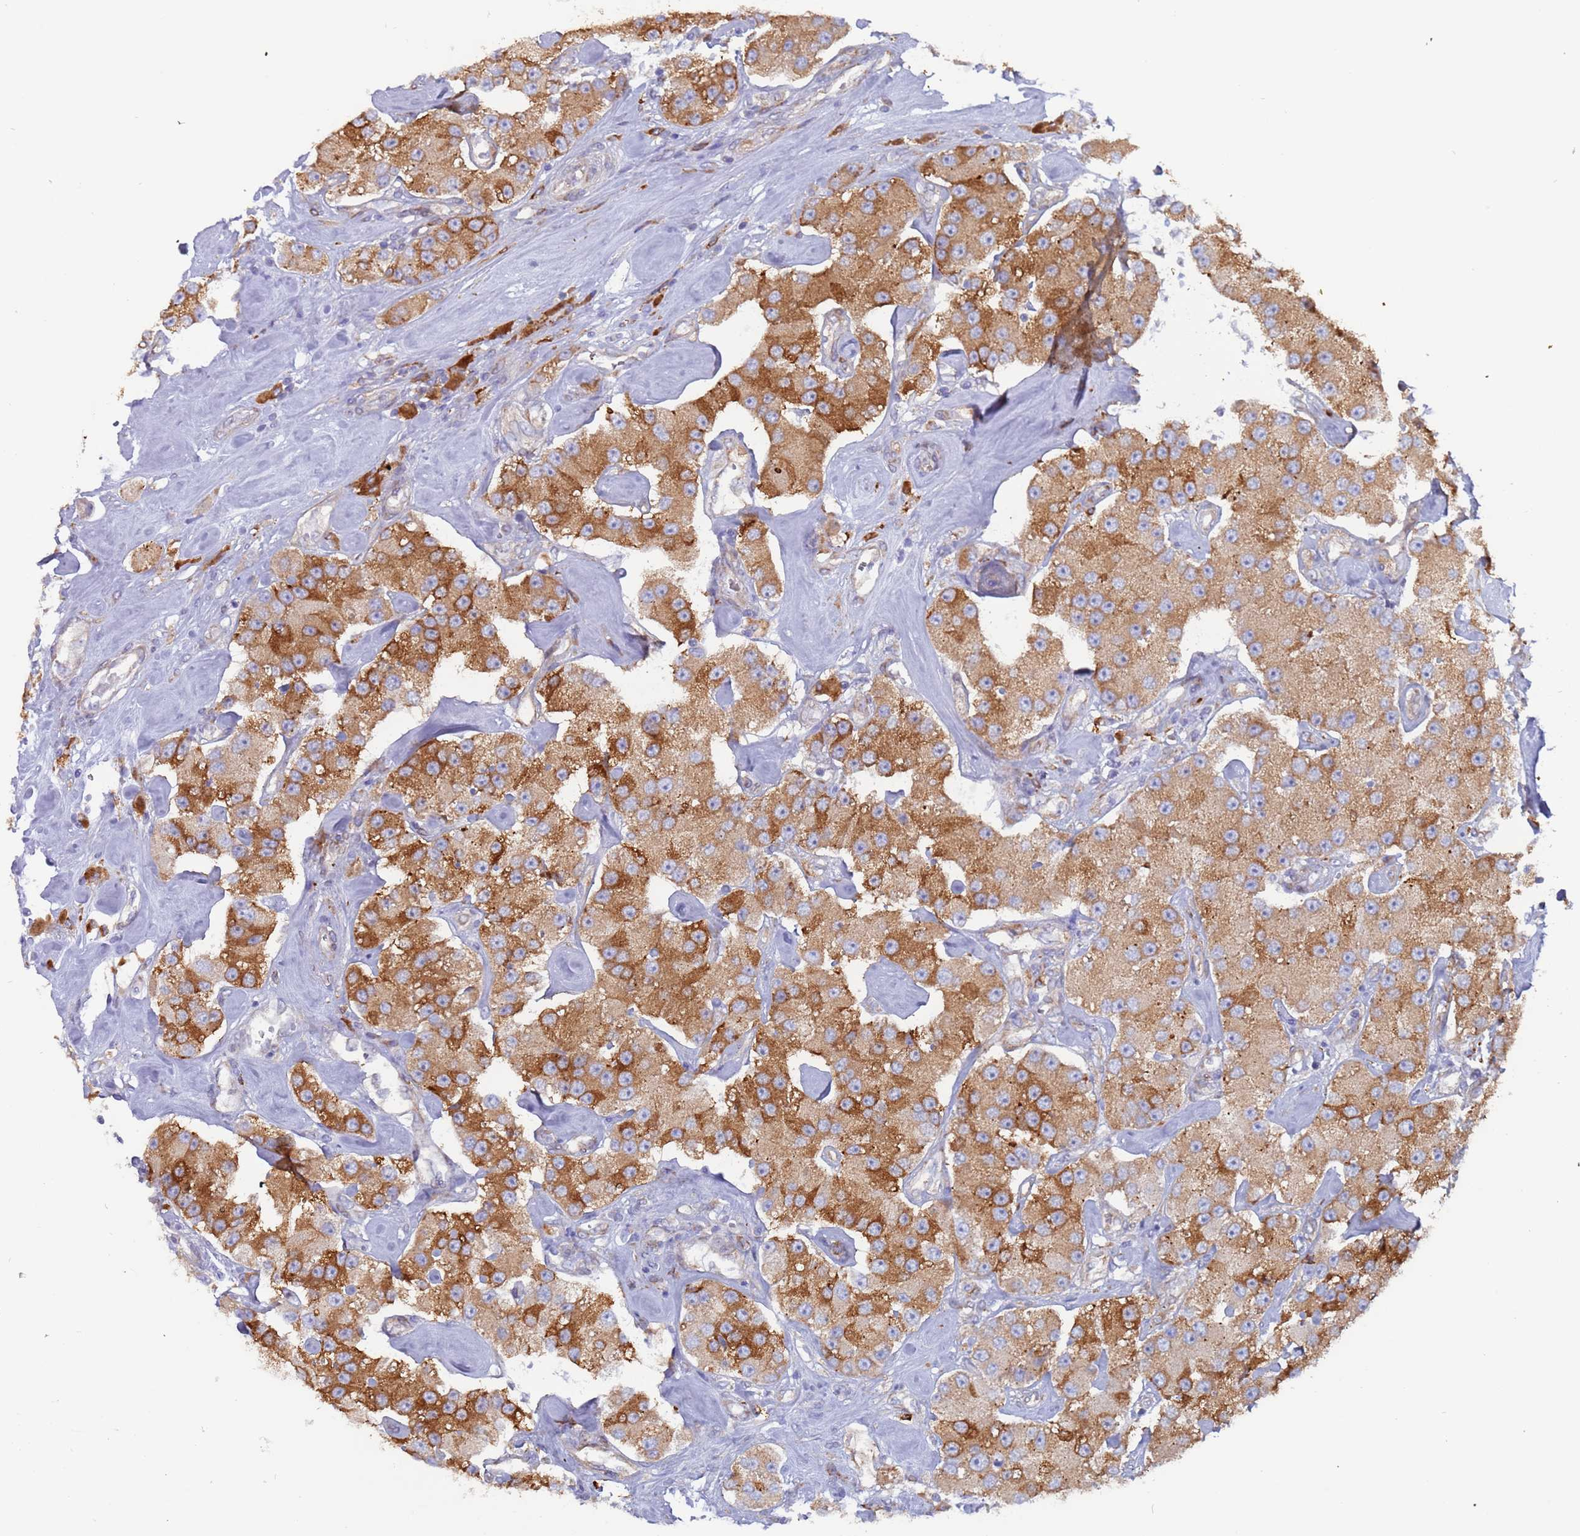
{"staining": {"intensity": "moderate", "quantity": ">75%", "location": "cytoplasmic/membranous"}, "tissue": "carcinoid", "cell_type": "Tumor cells", "image_type": "cancer", "snomed": [{"axis": "morphology", "description": "Carcinoid, malignant, NOS"}, {"axis": "topography", "description": "Pancreas"}], "caption": "Immunohistochemical staining of carcinoid demonstrates medium levels of moderate cytoplasmic/membranous protein staining in about >75% of tumor cells. (Stains: DAB in brown, nuclei in blue, Microscopy: brightfield microscopy at high magnification).", "gene": "ZNF844", "patient": {"sex": "male", "age": 41}}